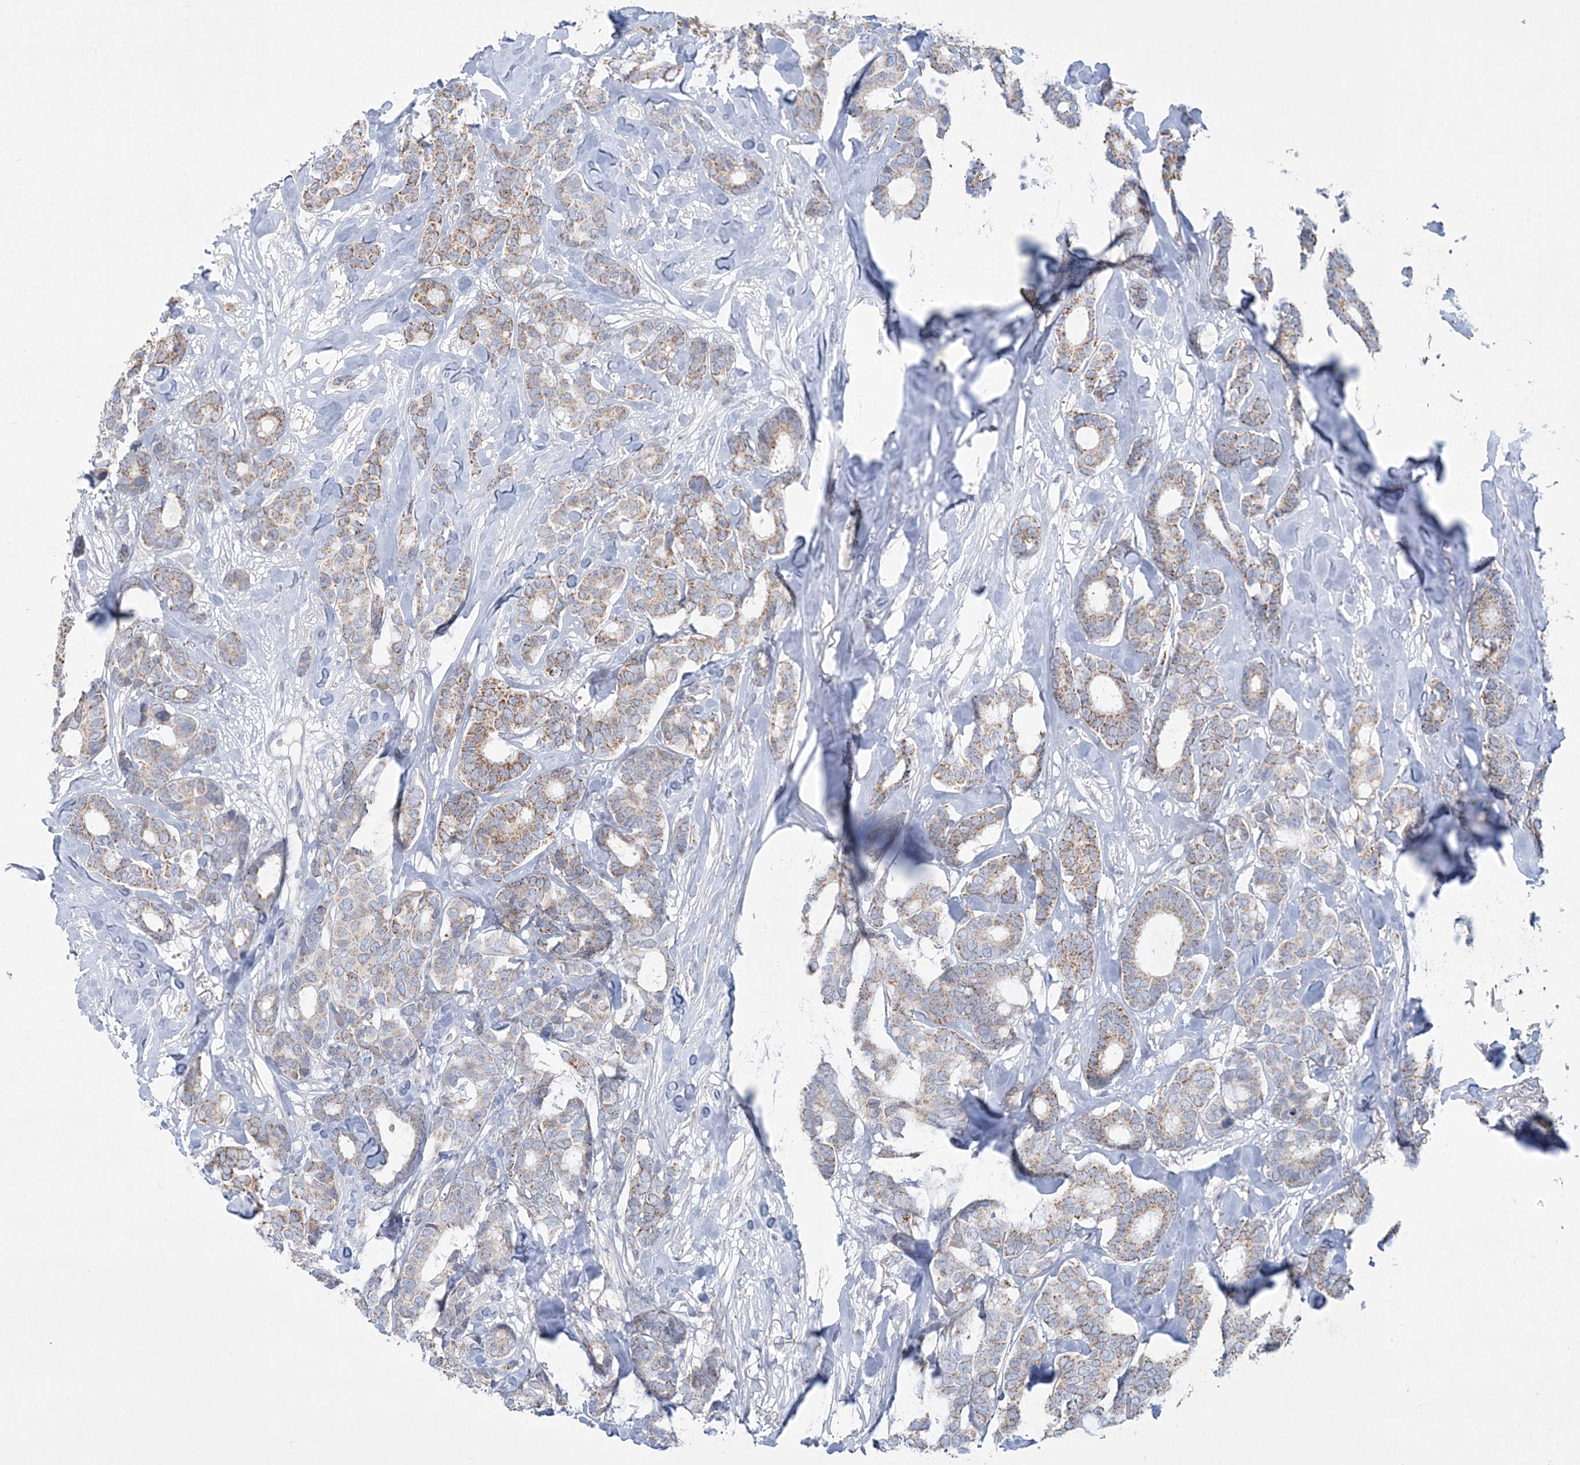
{"staining": {"intensity": "moderate", "quantity": "25%-75%", "location": "cytoplasmic/membranous"}, "tissue": "breast cancer", "cell_type": "Tumor cells", "image_type": "cancer", "snomed": [{"axis": "morphology", "description": "Duct carcinoma"}, {"axis": "topography", "description": "Breast"}], "caption": "Immunohistochemical staining of human breast cancer exhibits medium levels of moderate cytoplasmic/membranous protein staining in approximately 25%-75% of tumor cells.", "gene": "TBC1D7", "patient": {"sex": "female", "age": 87}}